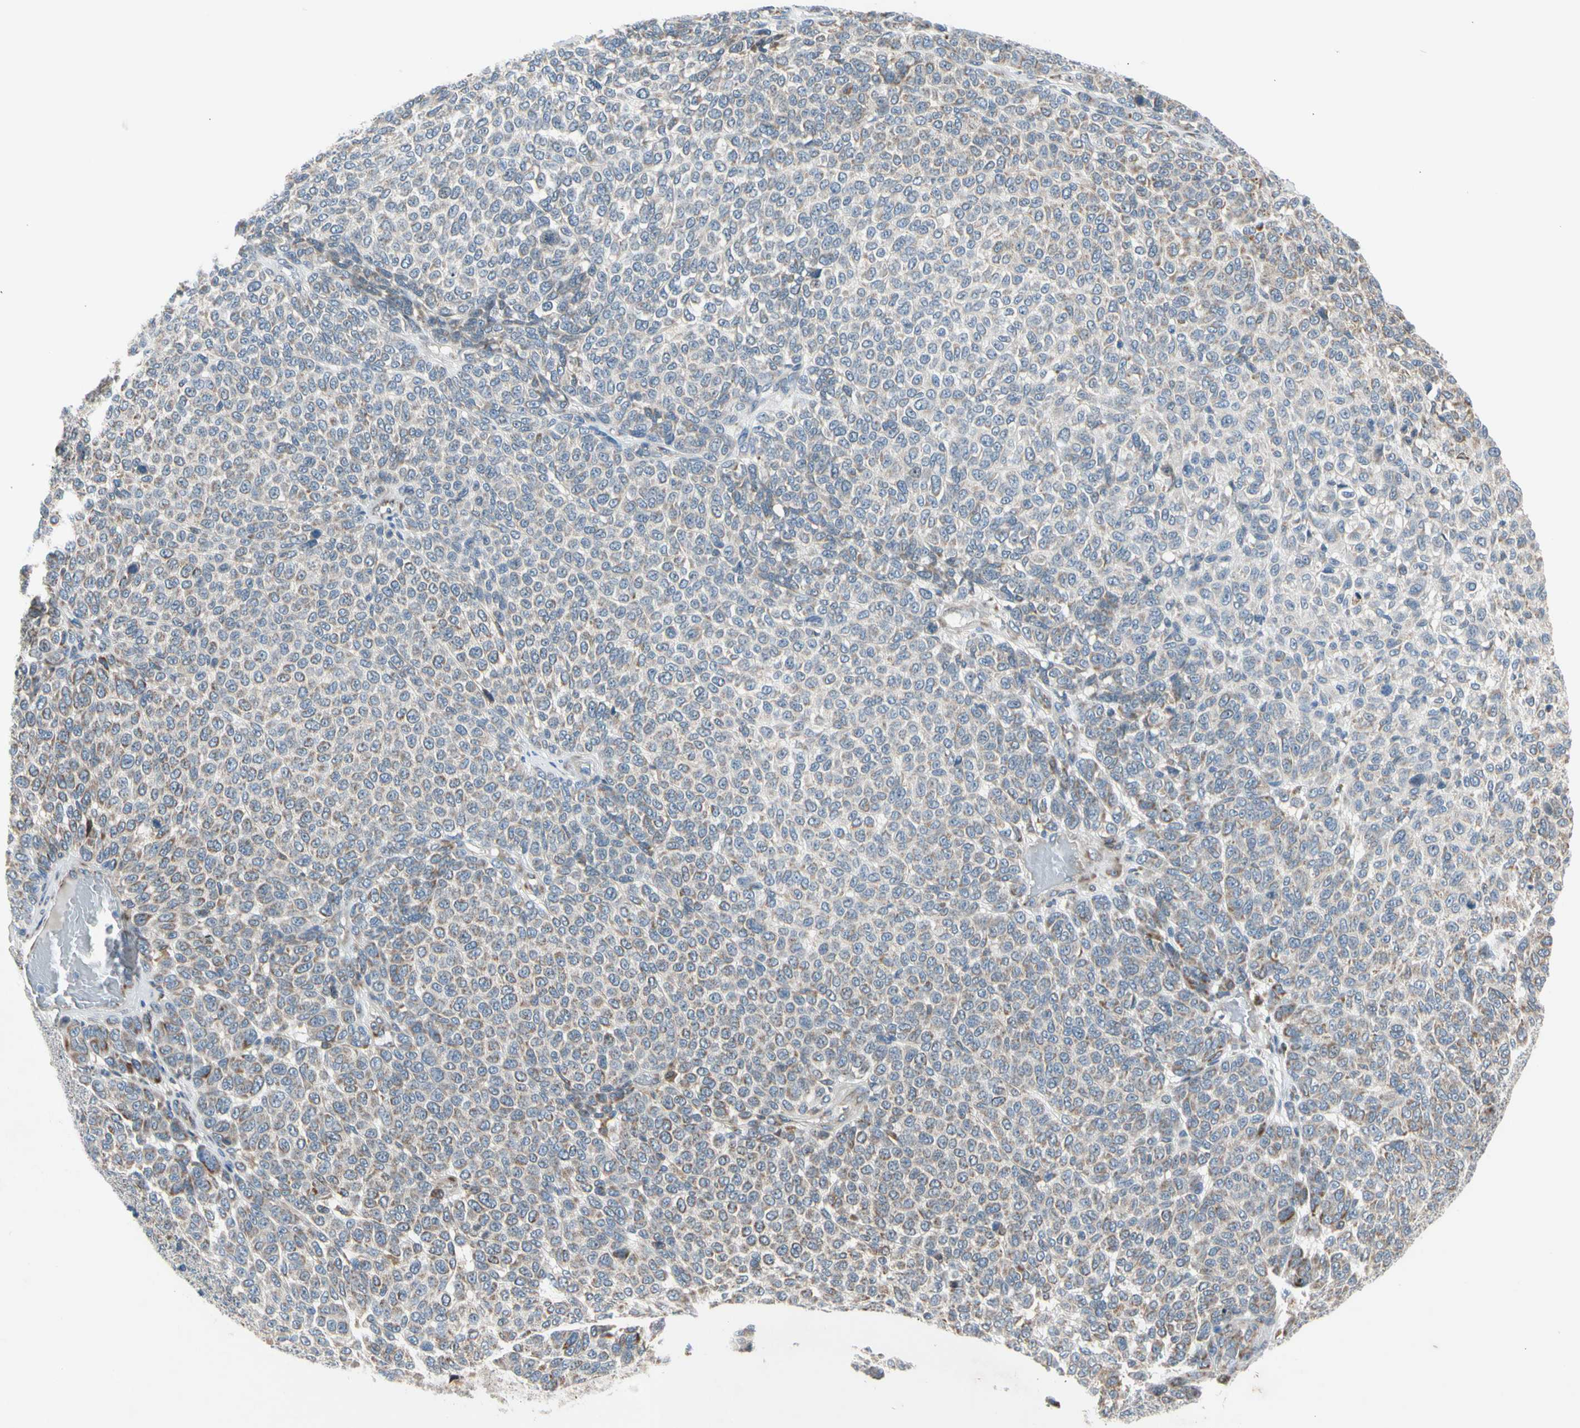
{"staining": {"intensity": "weak", "quantity": ">75%", "location": "cytoplasmic/membranous"}, "tissue": "melanoma", "cell_type": "Tumor cells", "image_type": "cancer", "snomed": [{"axis": "morphology", "description": "Malignant melanoma, NOS"}, {"axis": "topography", "description": "Skin"}], "caption": "Immunohistochemical staining of human malignant melanoma reveals low levels of weak cytoplasmic/membranous positivity in about >75% of tumor cells. The protein is shown in brown color, while the nuclei are stained blue.", "gene": "NPHP3", "patient": {"sex": "male", "age": 59}}